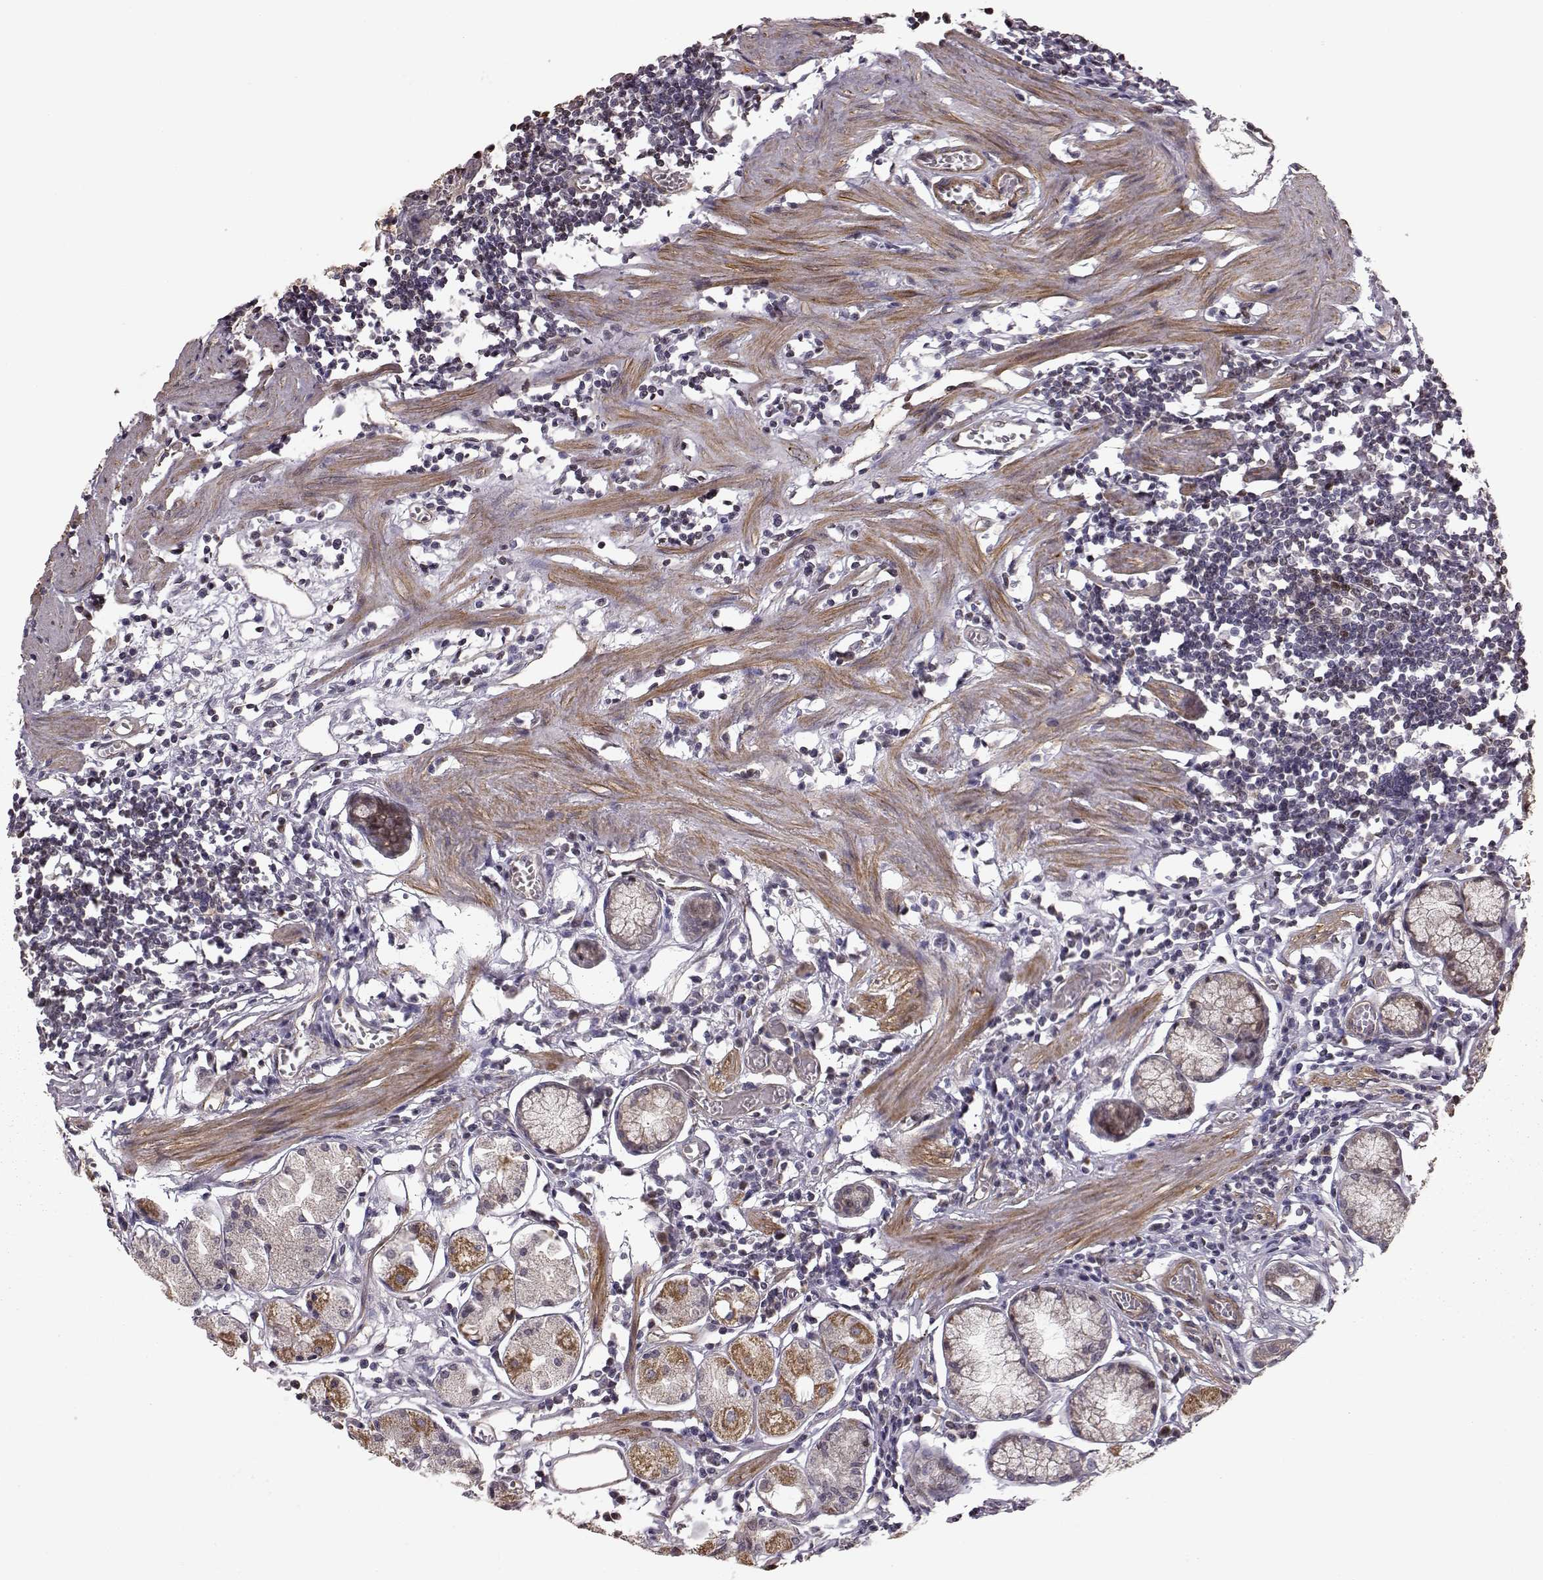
{"staining": {"intensity": "strong", "quantity": "<25%", "location": "cytoplasmic/membranous"}, "tissue": "stomach", "cell_type": "Glandular cells", "image_type": "normal", "snomed": [{"axis": "morphology", "description": "Normal tissue, NOS"}, {"axis": "topography", "description": "Stomach"}], "caption": "Immunohistochemistry (DAB) staining of benign human stomach reveals strong cytoplasmic/membranous protein expression in about <25% of glandular cells.", "gene": "BACH2", "patient": {"sex": "male", "age": 55}}